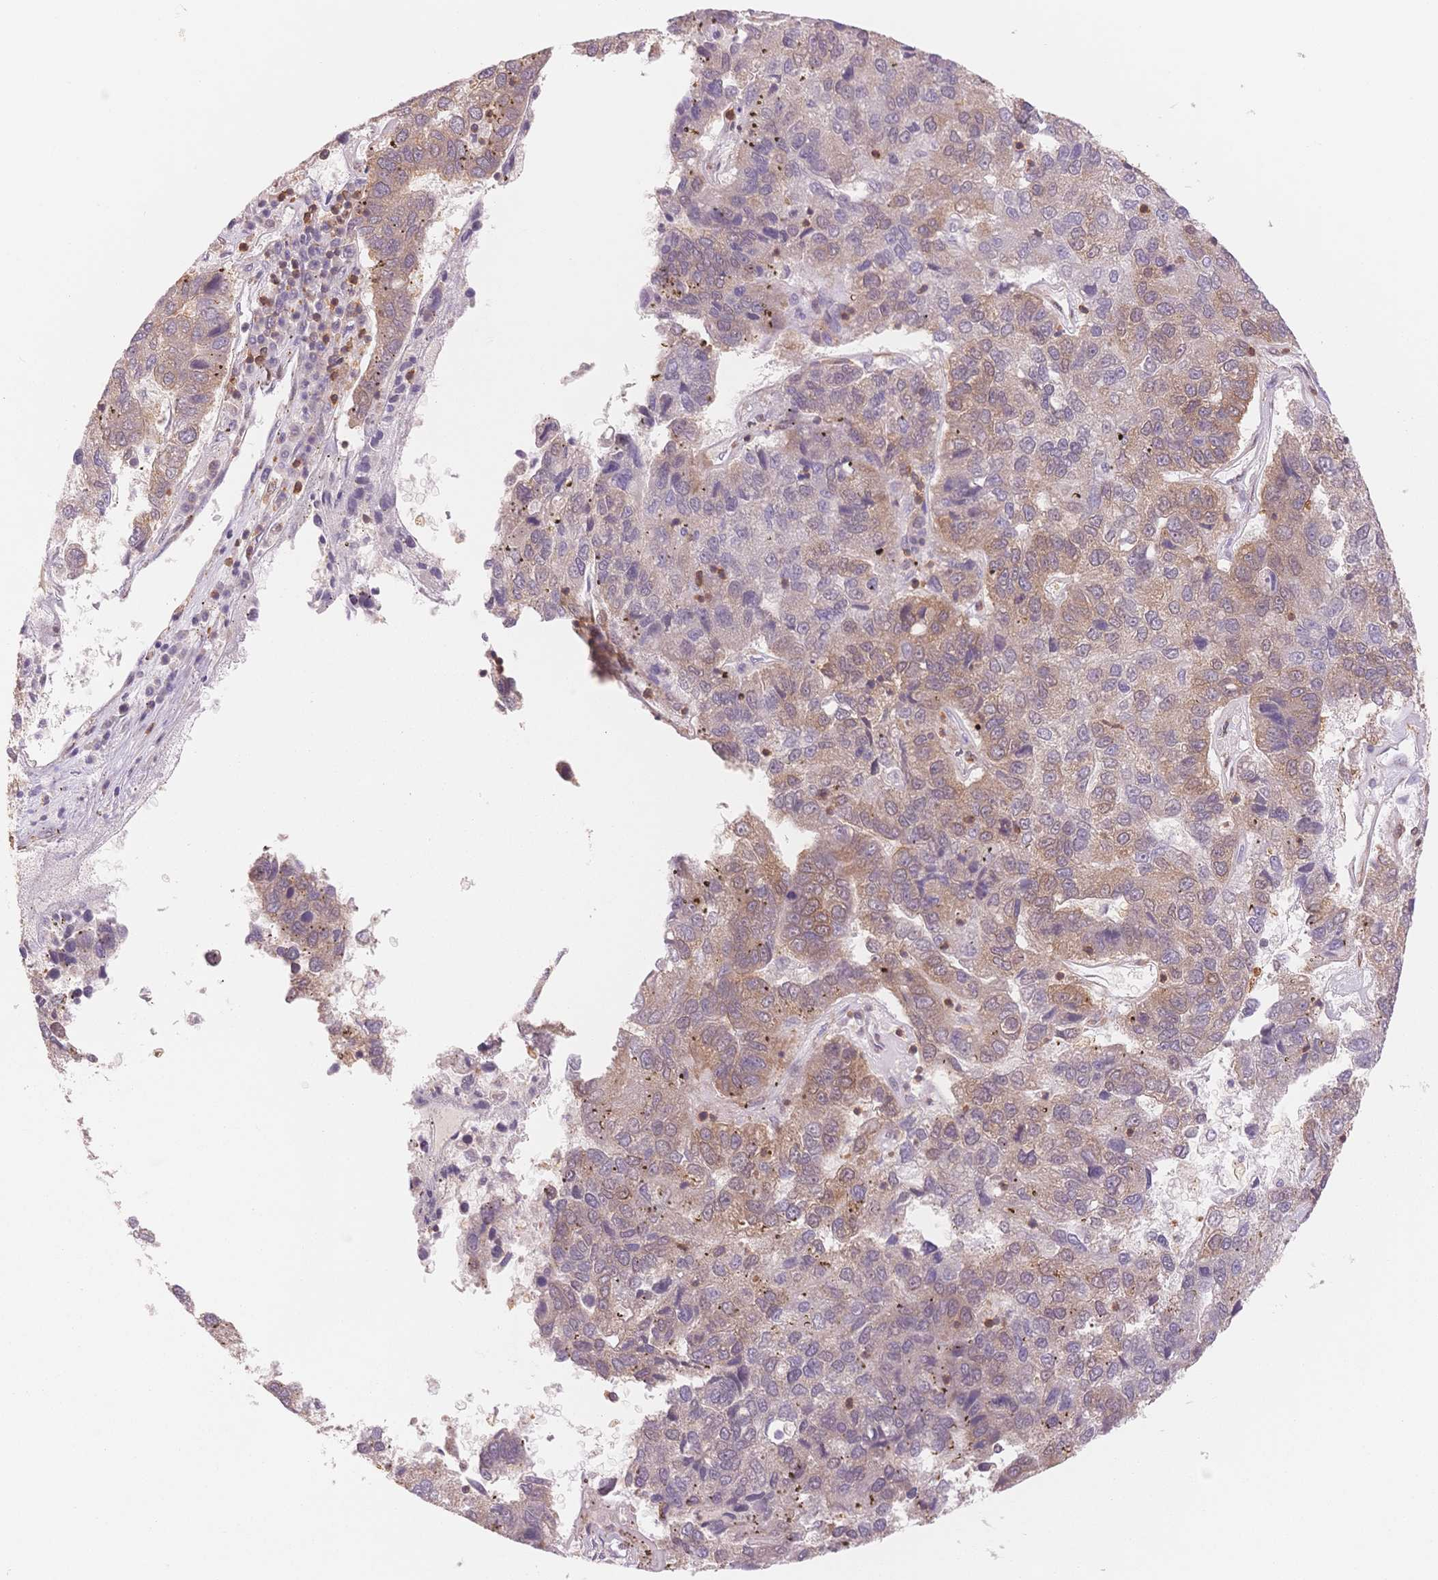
{"staining": {"intensity": "moderate", "quantity": "25%-75%", "location": "cytoplasmic/membranous"}, "tissue": "pancreatic cancer", "cell_type": "Tumor cells", "image_type": "cancer", "snomed": [{"axis": "morphology", "description": "Adenocarcinoma, NOS"}, {"axis": "topography", "description": "Pancreas"}], "caption": "Pancreatic cancer (adenocarcinoma) was stained to show a protein in brown. There is medium levels of moderate cytoplasmic/membranous expression in about 25%-75% of tumor cells.", "gene": "STK39", "patient": {"sex": "female", "age": 61}}